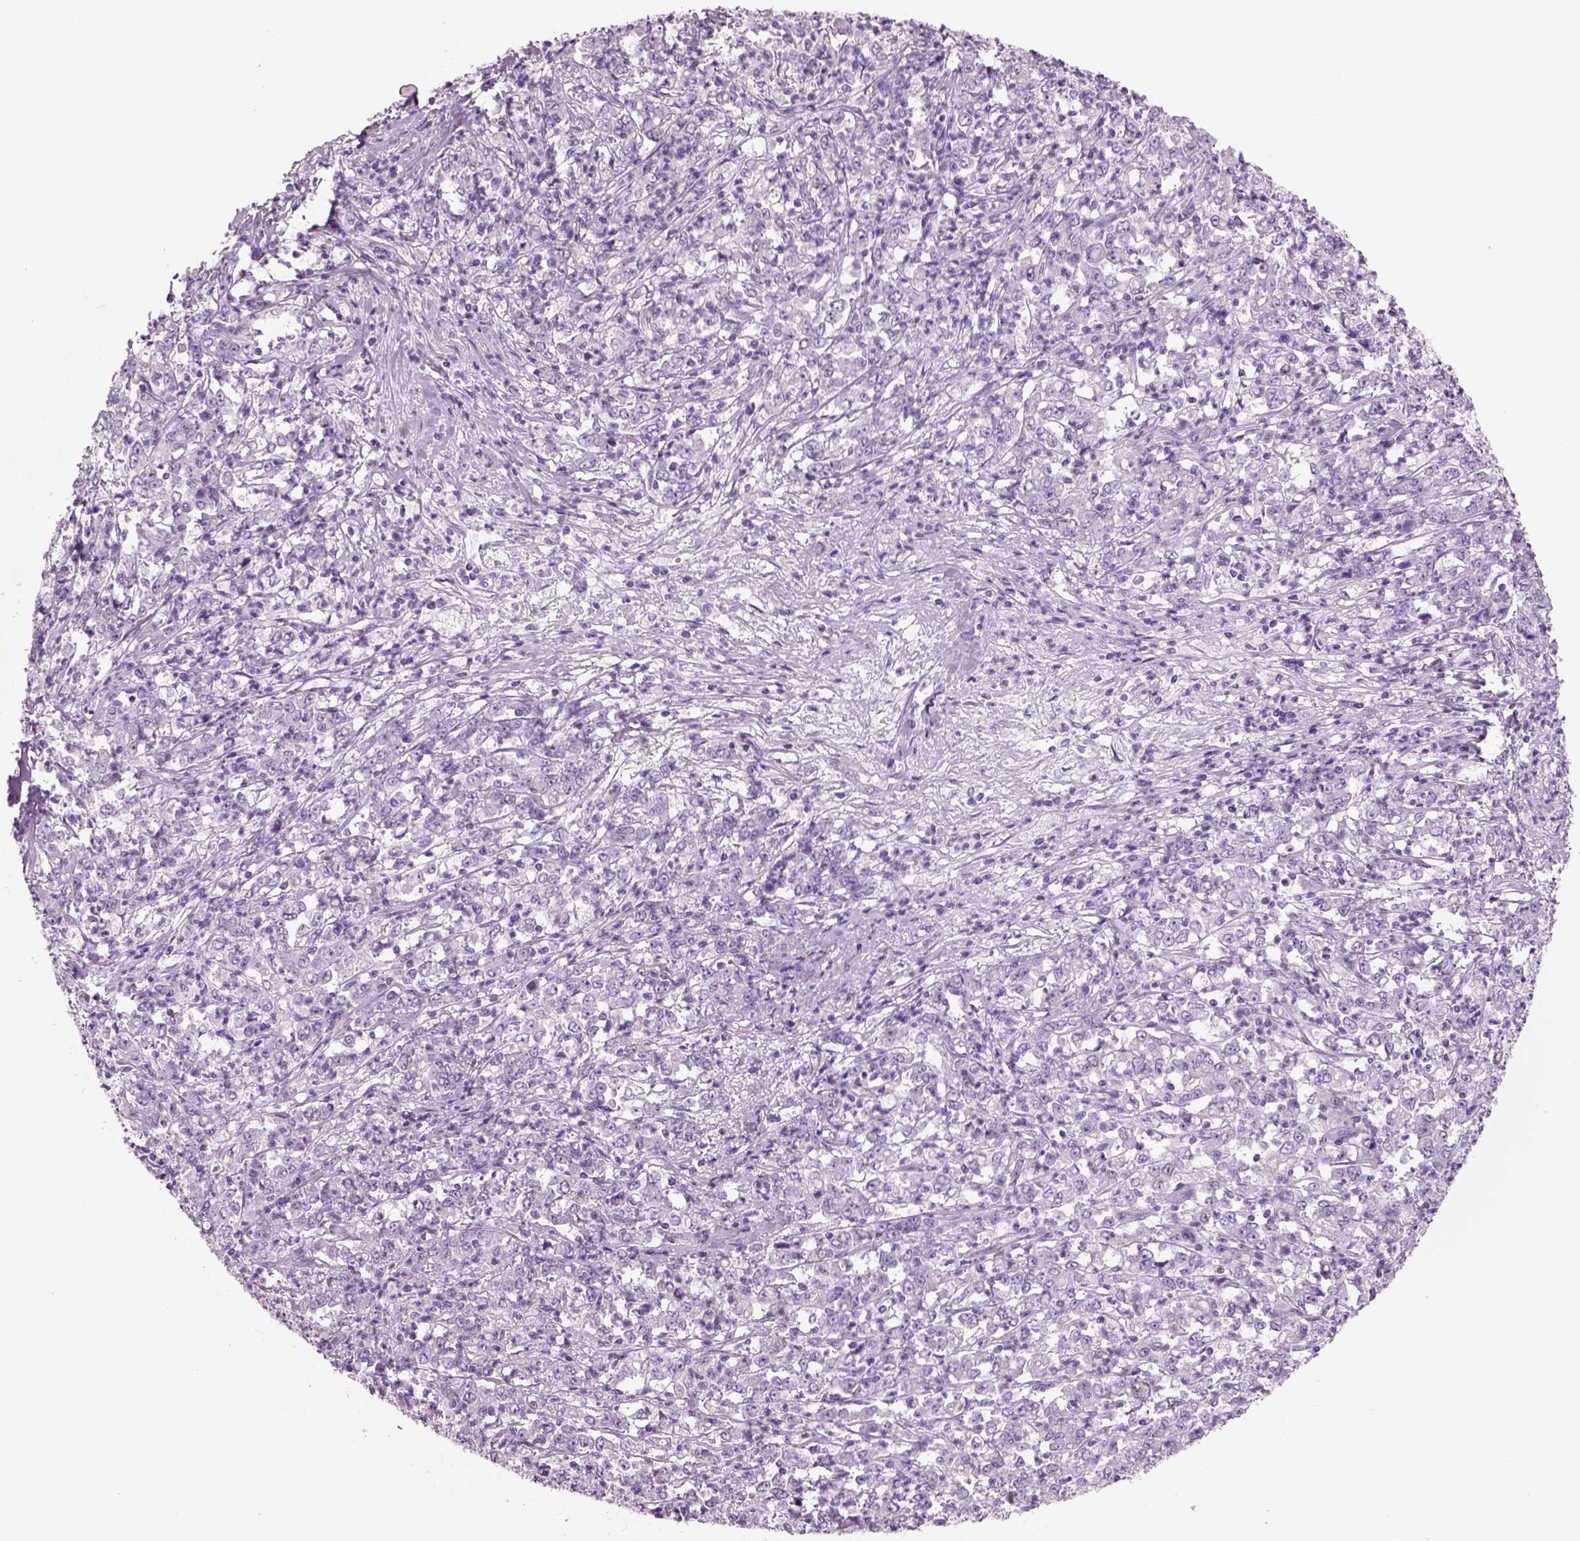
{"staining": {"intensity": "negative", "quantity": "none", "location": "none"}, "tissue": "stomach cancer", "cell_type": "Tumor cells", "image_type": "cancer", "snomed": [{"axis": "morphology", "description": "Adenocarcinoma, NOS"}, {"axis": "topography", "description": "Stomach, lower"}], "caption": "DAB immunohistochemical staining of stomach cancer displays no significant staining in tumor cells.", "gene": "RHO", "patient": {"sex": "female", "age": 71}}